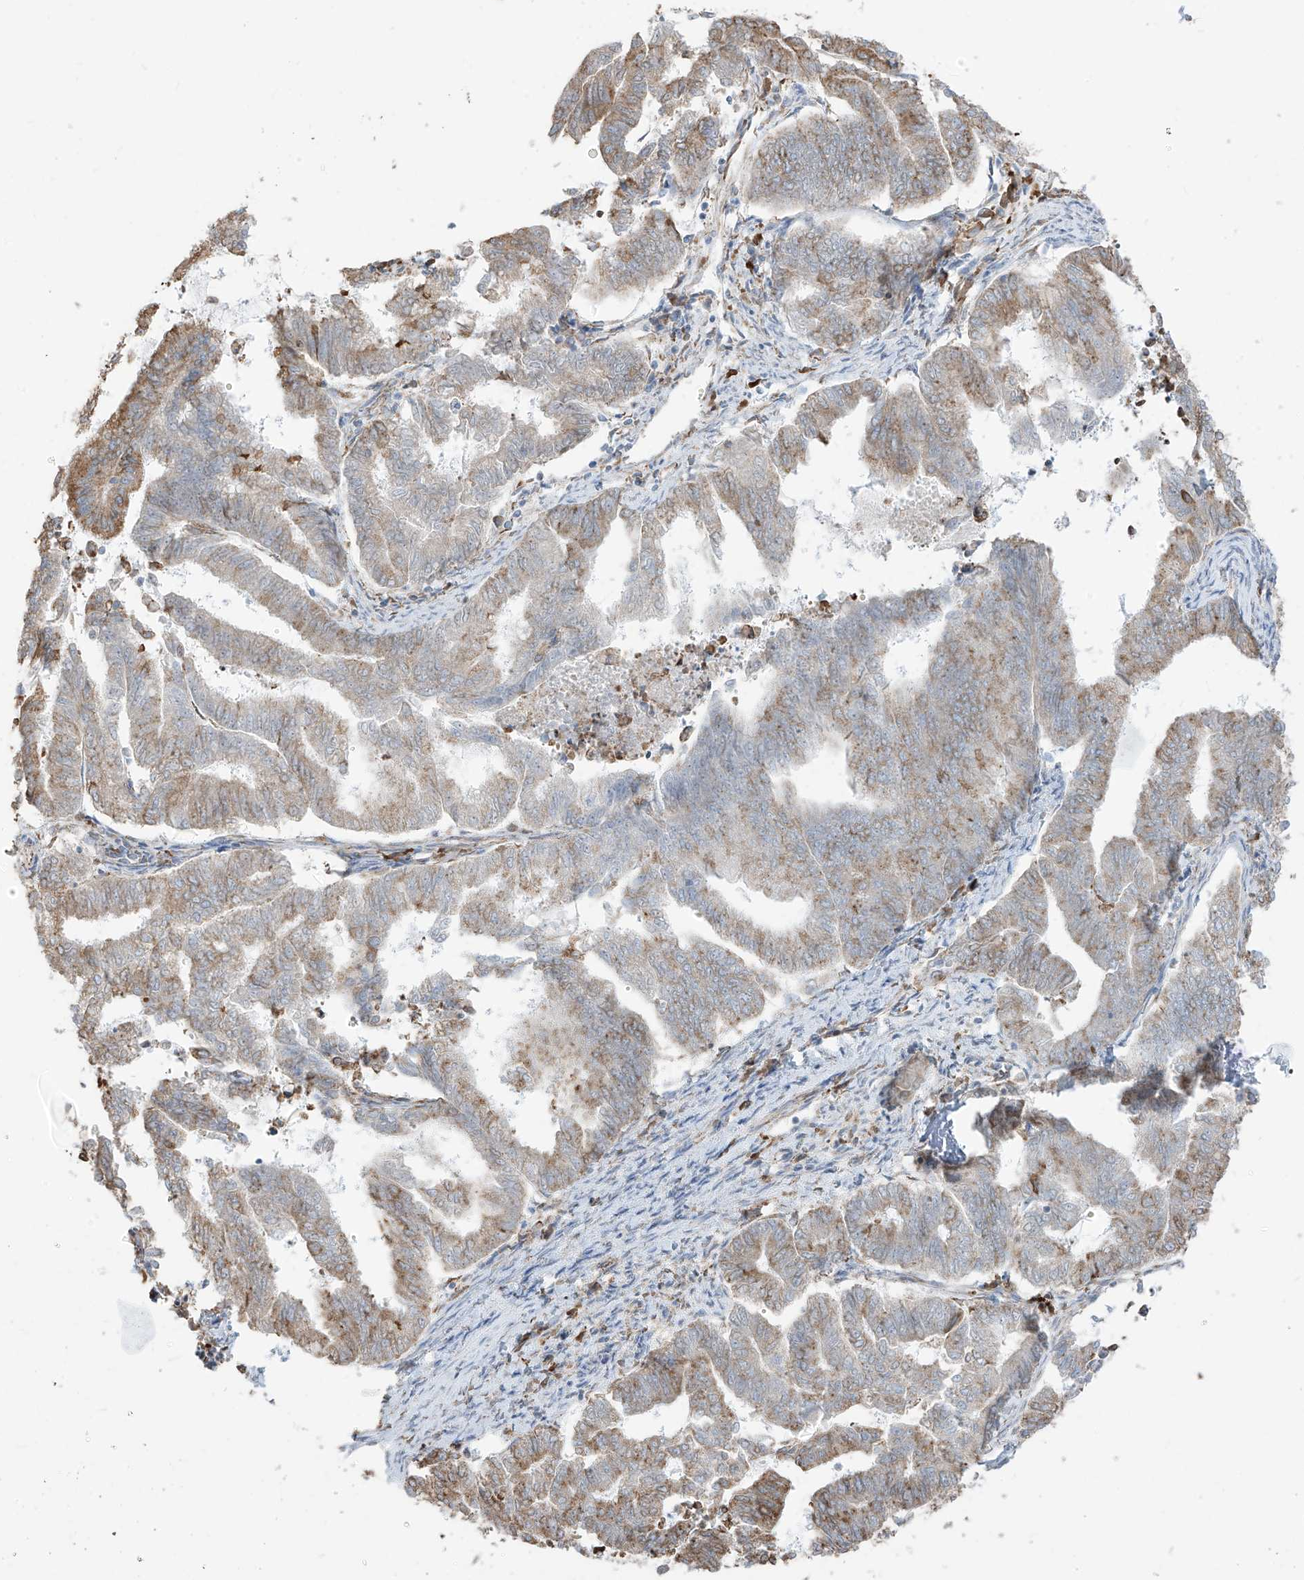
{"staining": {"intensity": "moderate", "quantity": "<25%", "location": "cytoplasmic/membranous"}, "tissue": "endometrial cancer", "cell_type": "Tumor cells", "image_type": "cancer", "snomed": [{"axis": "morphology", "description": "Adenocarcinoma, NOS"}, {"axis": "topography", "description": "Endometrium"}], "caption": "This image reveals adenocarcinoma (endometrial) stained with immunohistochemistry (IHC) to label a protein in brown. The cytoplasmic/membranous of tumor cells show moderate positivity for the protein. Nuclei are counter-stained blue.", "gene": "PDIA6", "patient": {"sex": "female", "age": 79}}